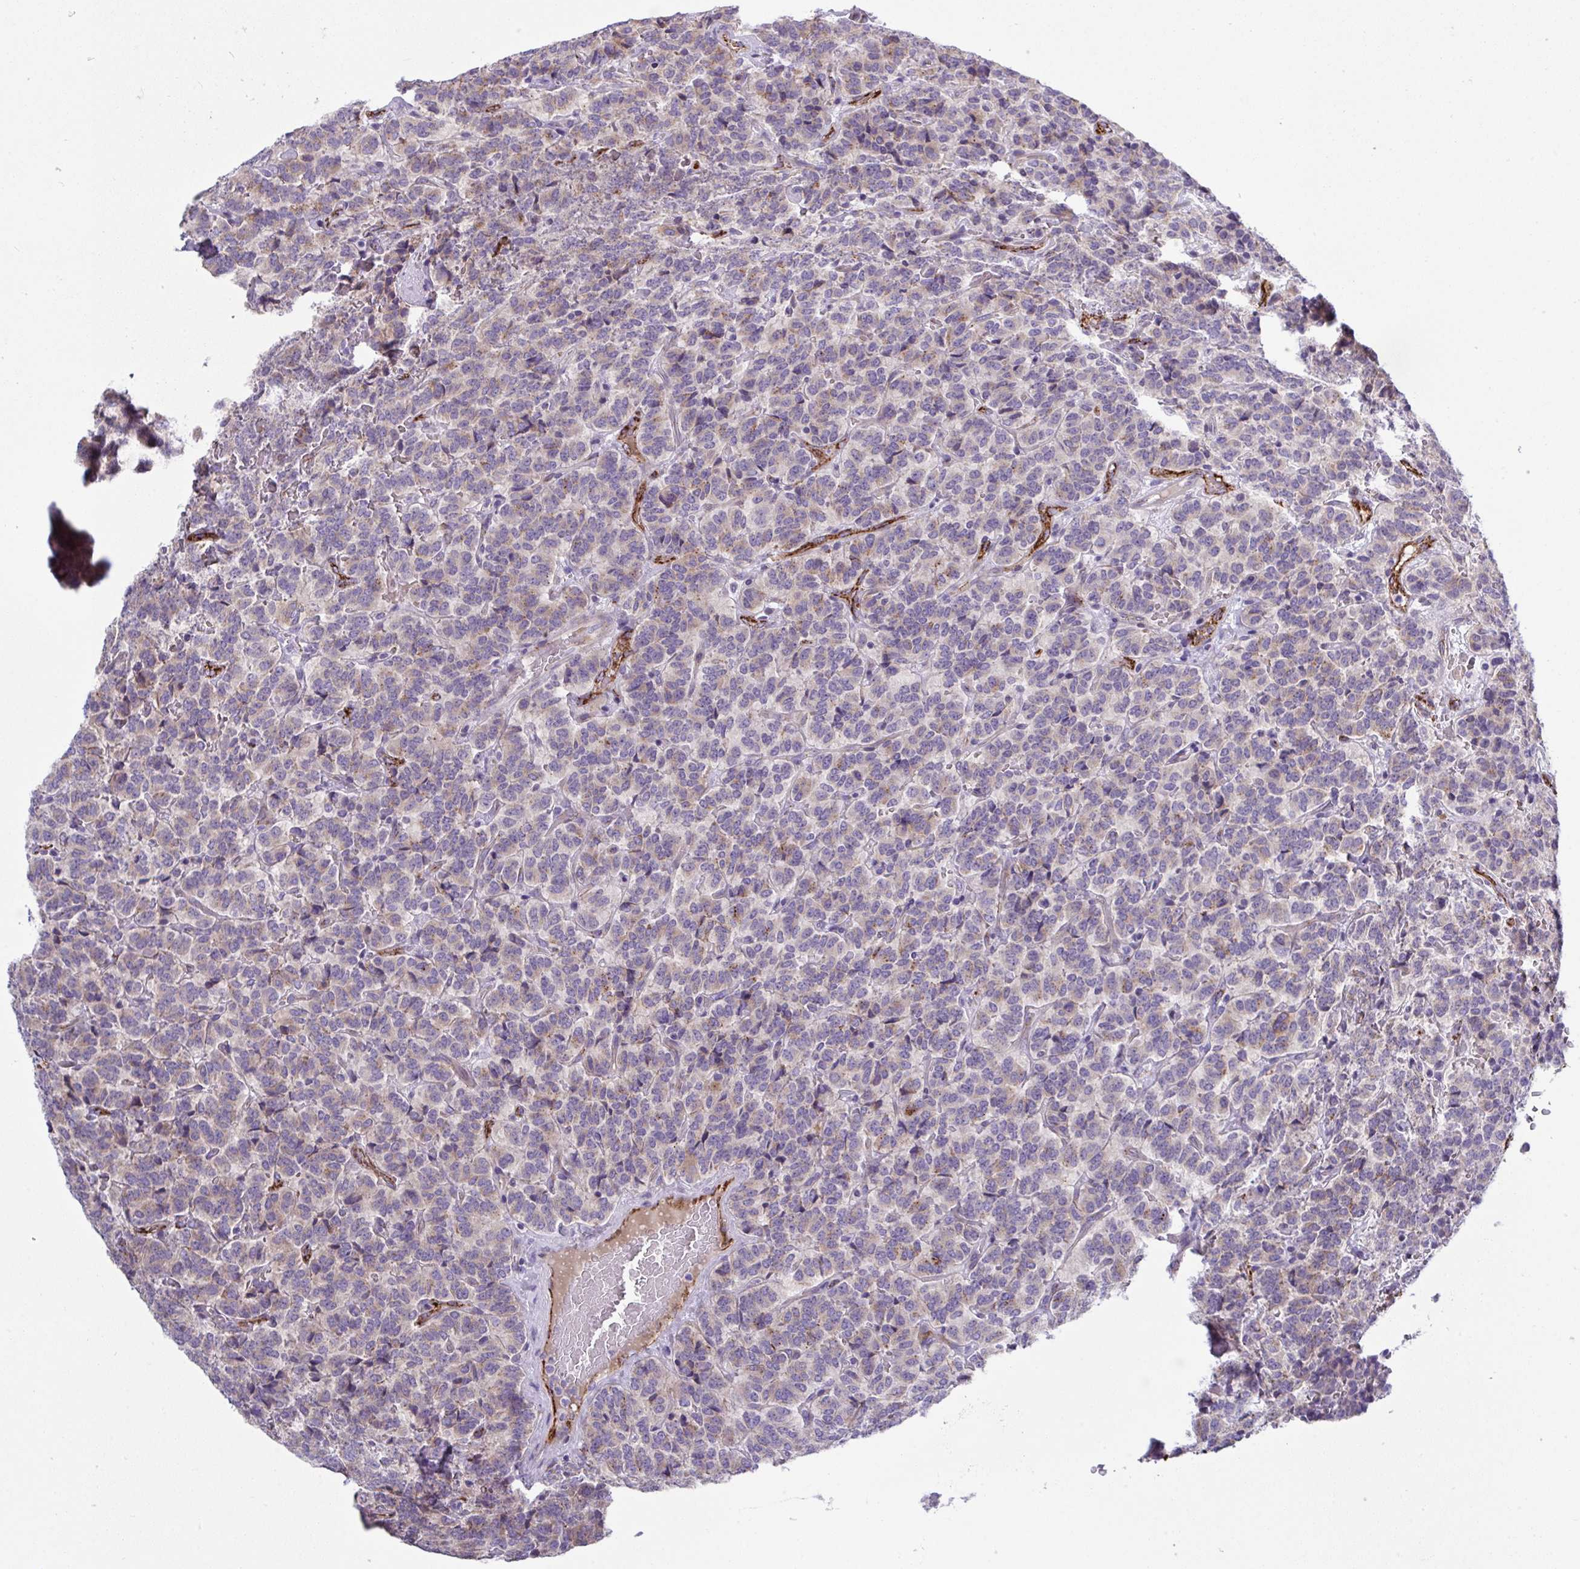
{"staining": {"intensity": "weak", "quantity": "25%-75%", "location": "cytoplasmic/membranous"}, "tissue": "carcinoid", "cell_type": "Tumor cells", "image_type": "cancer", "snomed": [{"axis": "morphology", "description": "Carcinoid, malignant, NOS"}, {"axis": "topography", "description": "Pancreas"}], "caption": "A low amount of weak cytoplasmic/membranous staining is appreciated in about 25%-75% of tumor cells in malignant carcinoid tissue. The staining was performed using DAB, with brown indicating positive protein expression. Nuclei are stained blue with hematoxylin.", "gene": "TOR1AIP2", "patient": {"sex": "male", "age": 36}}